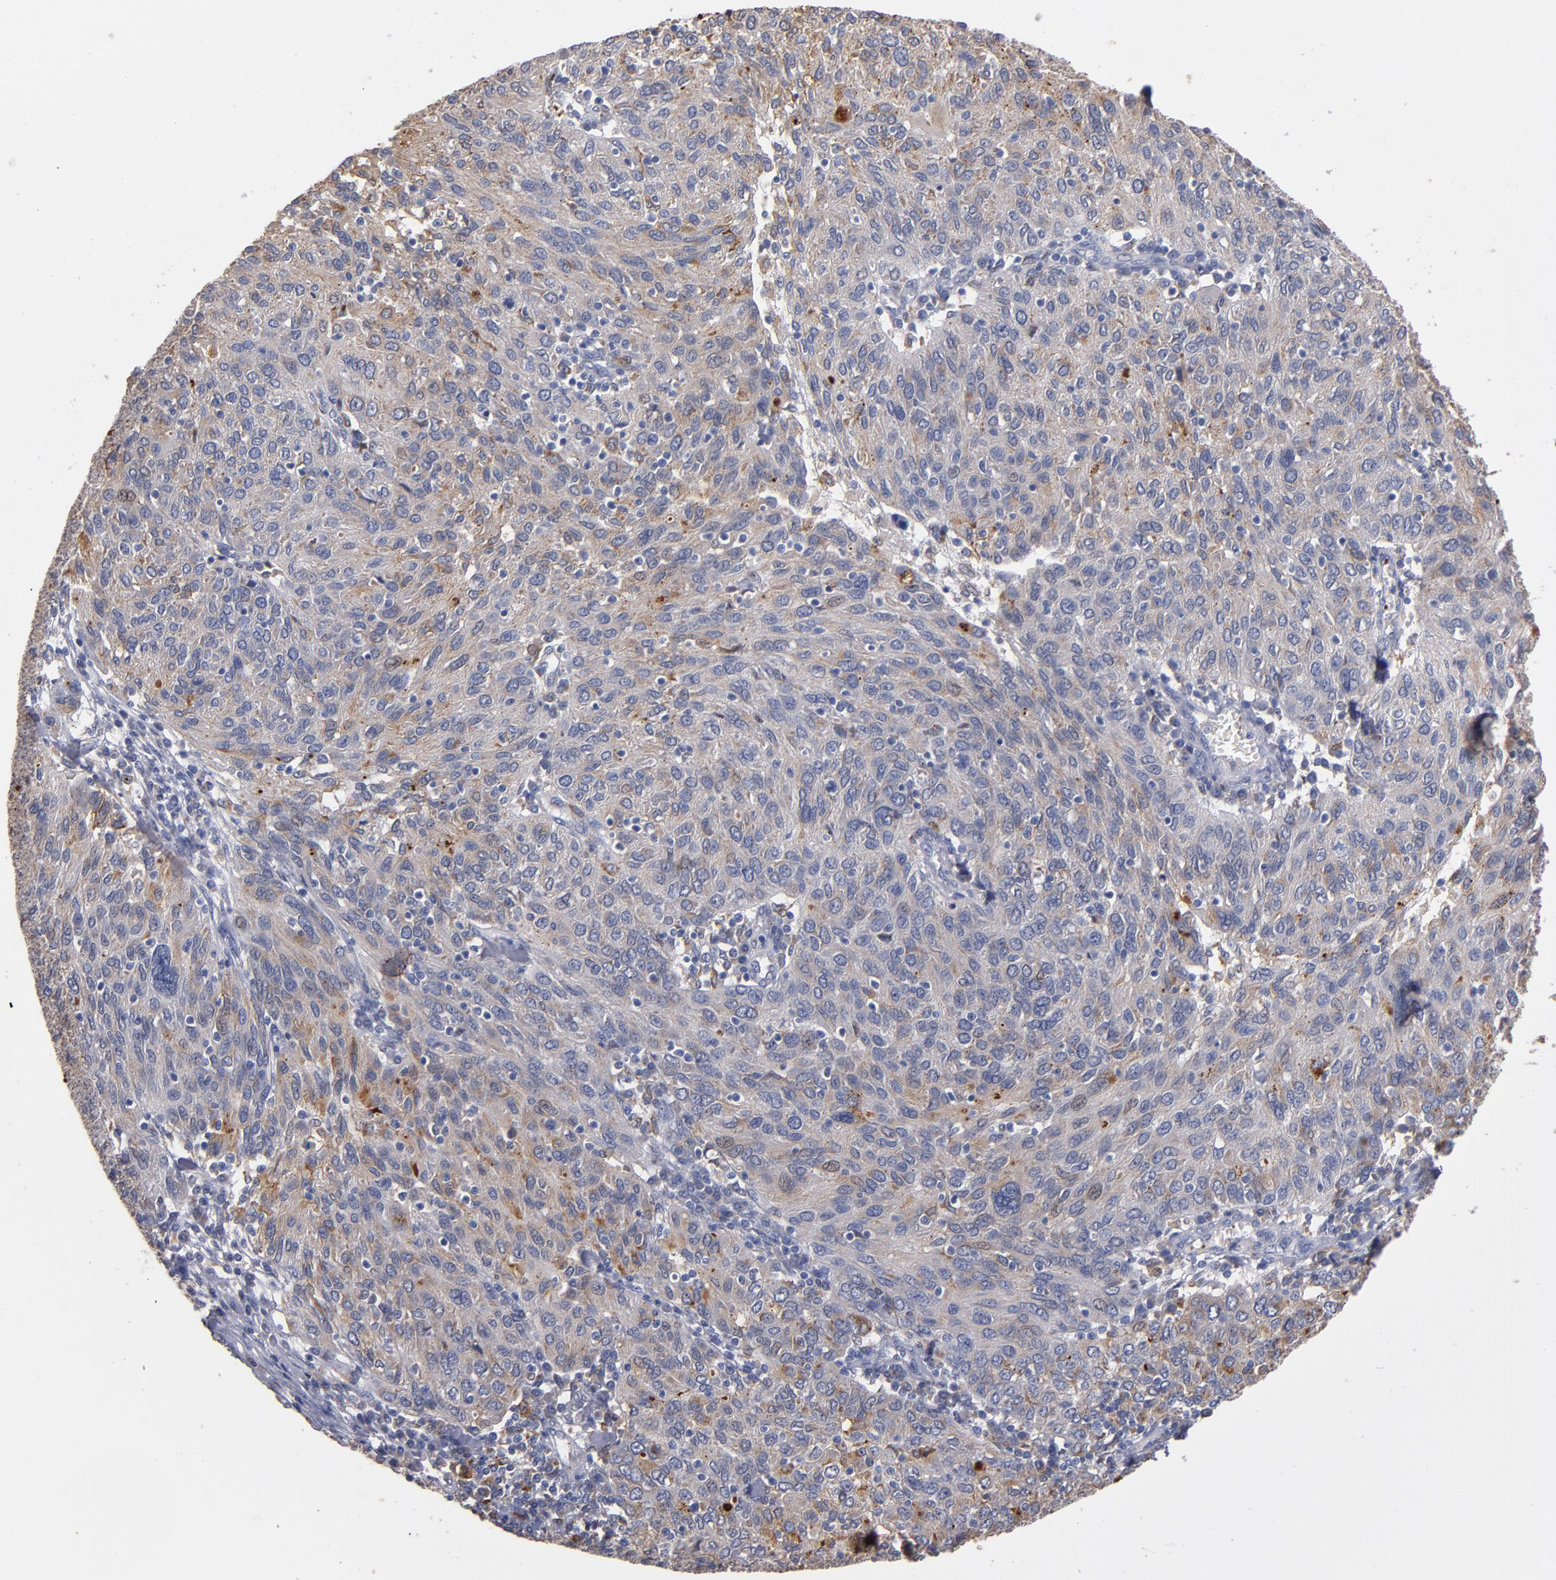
{"staining": {"intensity": "weak", "quantity": "25%-75%", "location": "cytoplasmic/membranous"}, "tissue": "ovarian cancer", "cell_type": "Tumor cells", "image_type": "cancer", "snomed": [{"axis": "morphology", "description": "Carcinoma, endometroid"}, {"axis": "topography", "description": "Ovary"}], "caption": "Brown immunohistochemical staining in ovarian endometroid carcinoma reveals weak cytoplasmic/membranous expression in about 25%-75% of tumor cells.", "gene": "SELP", "patient": {"sex": "female", "age": 50}}